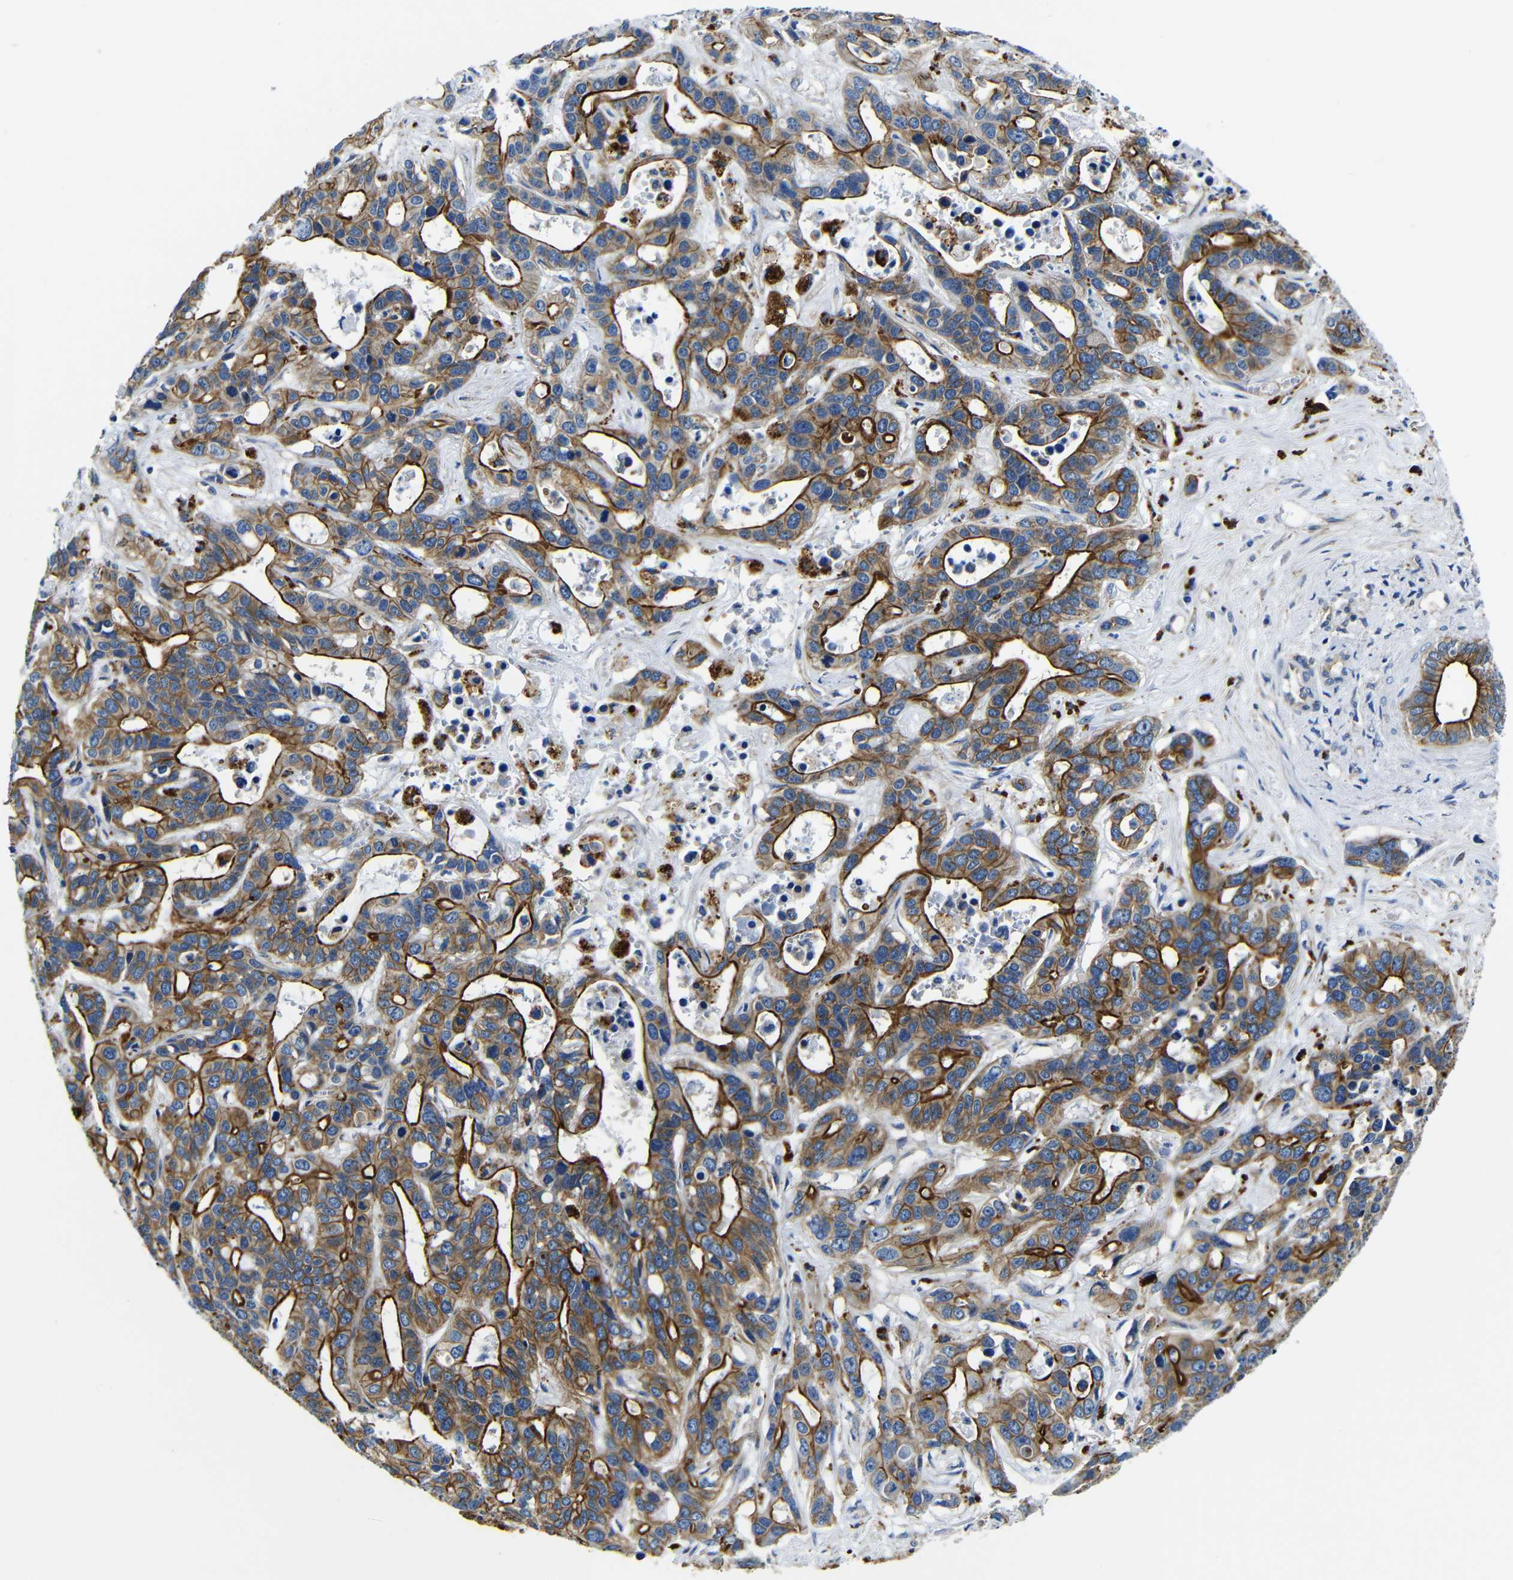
{"staining": {"intensity": "moderate", "quantity": "25%-75%", "location": "cytoplasmic/membranous"}, "tissue": "liver cancer", "cell_type": "Tumor cells", "image_type": "cancer", "snomed": [{"axis": "morphology", "description": "Cholangiocarcinoma"}, {"axis": "topography", "description": "Liver"}], "caption": "Protein expression analysis of human liver cancer (cholangiocarcinoma) reveals moderate cytoplasmic/membranous staining in approximately 25%-75% of tumor cells. (Stains: DAB (3,3'-diaminobenzidine) in brown, nuclei in blue, Microscopy: brightfield microscopy at high magnification).", "gene": "GIMAP2", "patient": {"sex": "female", "age": 65}}